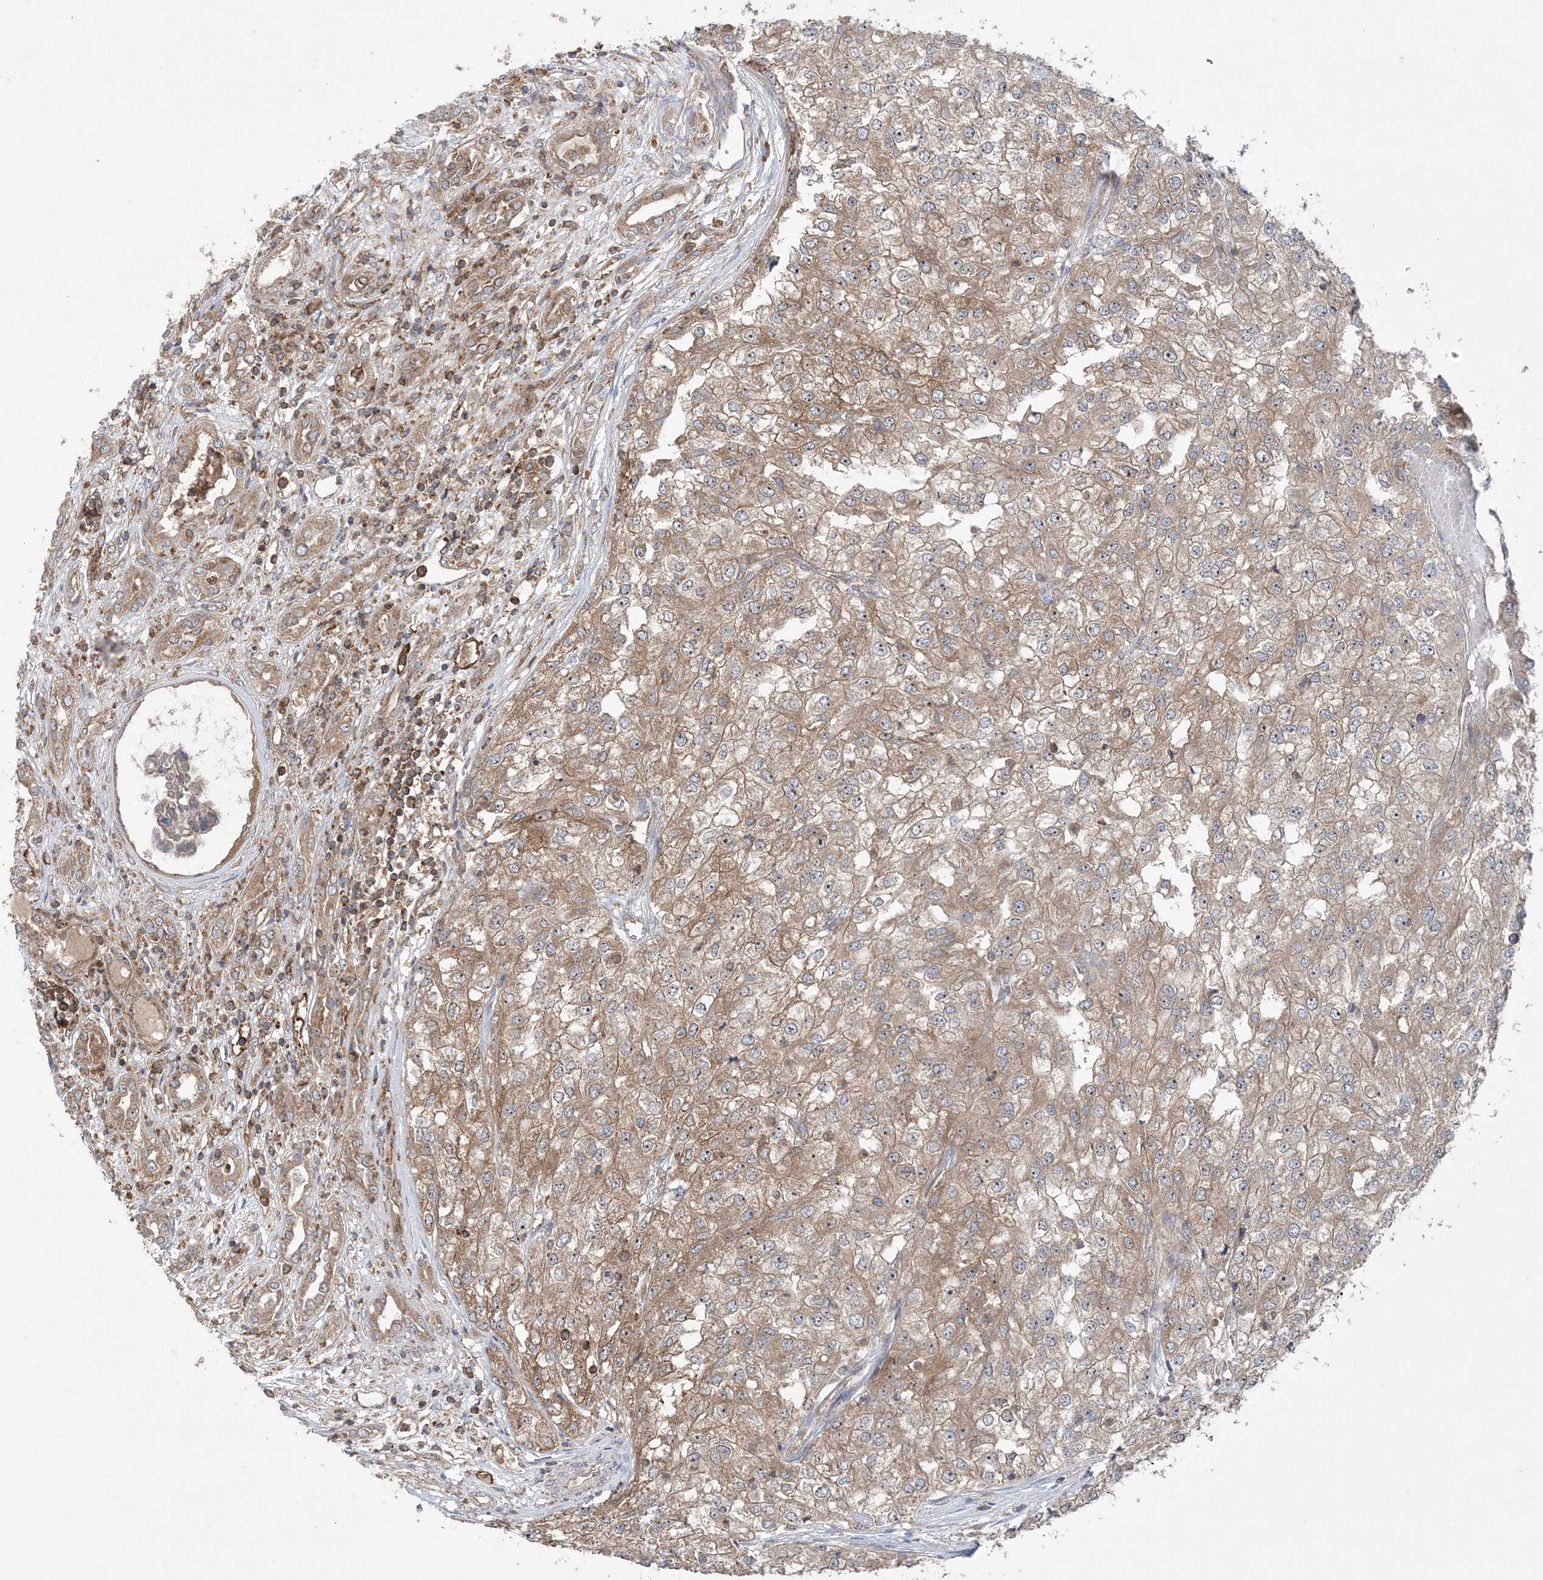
{"staining": {"intensity": "weak", "quantity": ">75%", "location": "cytoplasmic/membranous"}, "tissue": "renal cancer", "cell_type": "Tumor cells", "image_type": "cancer", "snomed": [{"axis": "morphology", "description": "Adenocarcinoma, NOS"}, {"axis": "topography", "description": "Kidney"}], "caption": "Human renal cancer (adenocarcinoma) stained for a protein (brown) demonstrates weak cytoplasmic/membranous positive staining in approximately >75% of tumor cells.", "gene": "ACAP2", "patient": {"sex": "female", "age": 54}}